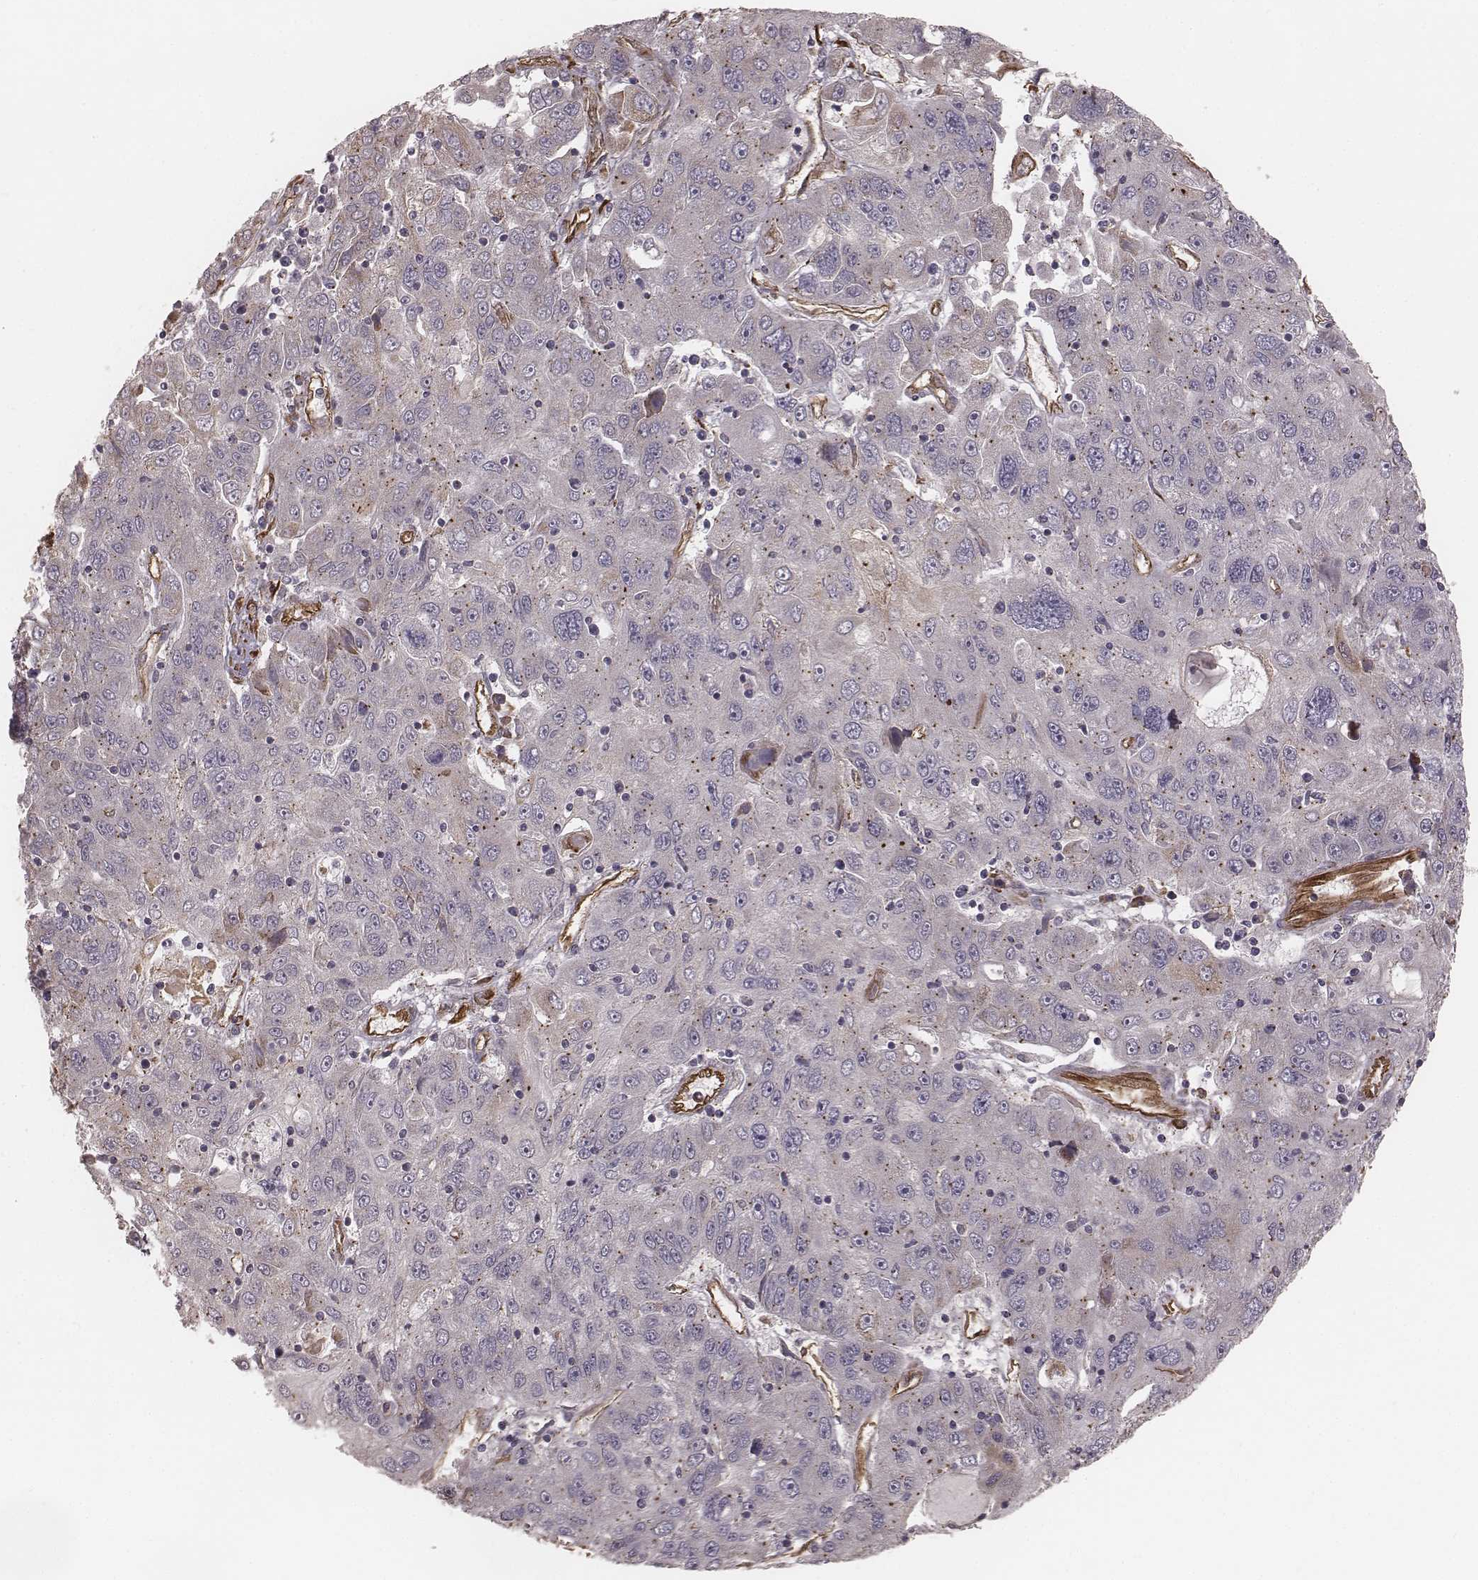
{"staining": {"intensity": "negative", "quantity": "none", "location": "none"}, "tissue": "stomach cancer", "cell_type": "Tumor cells", "image_type": "cancer", "snomed": [{"axis": "morphology", "description": "Adenocarcinoma, NOS"}, {"axis": "topography", "description": "Stomach"}], "caption": "This is an immunohistochemistry histopathology image of stomach cancer. There is no expression in tumor cells.", "gene": "PALMD", "patient": {"sex": "male", "age": 56}}